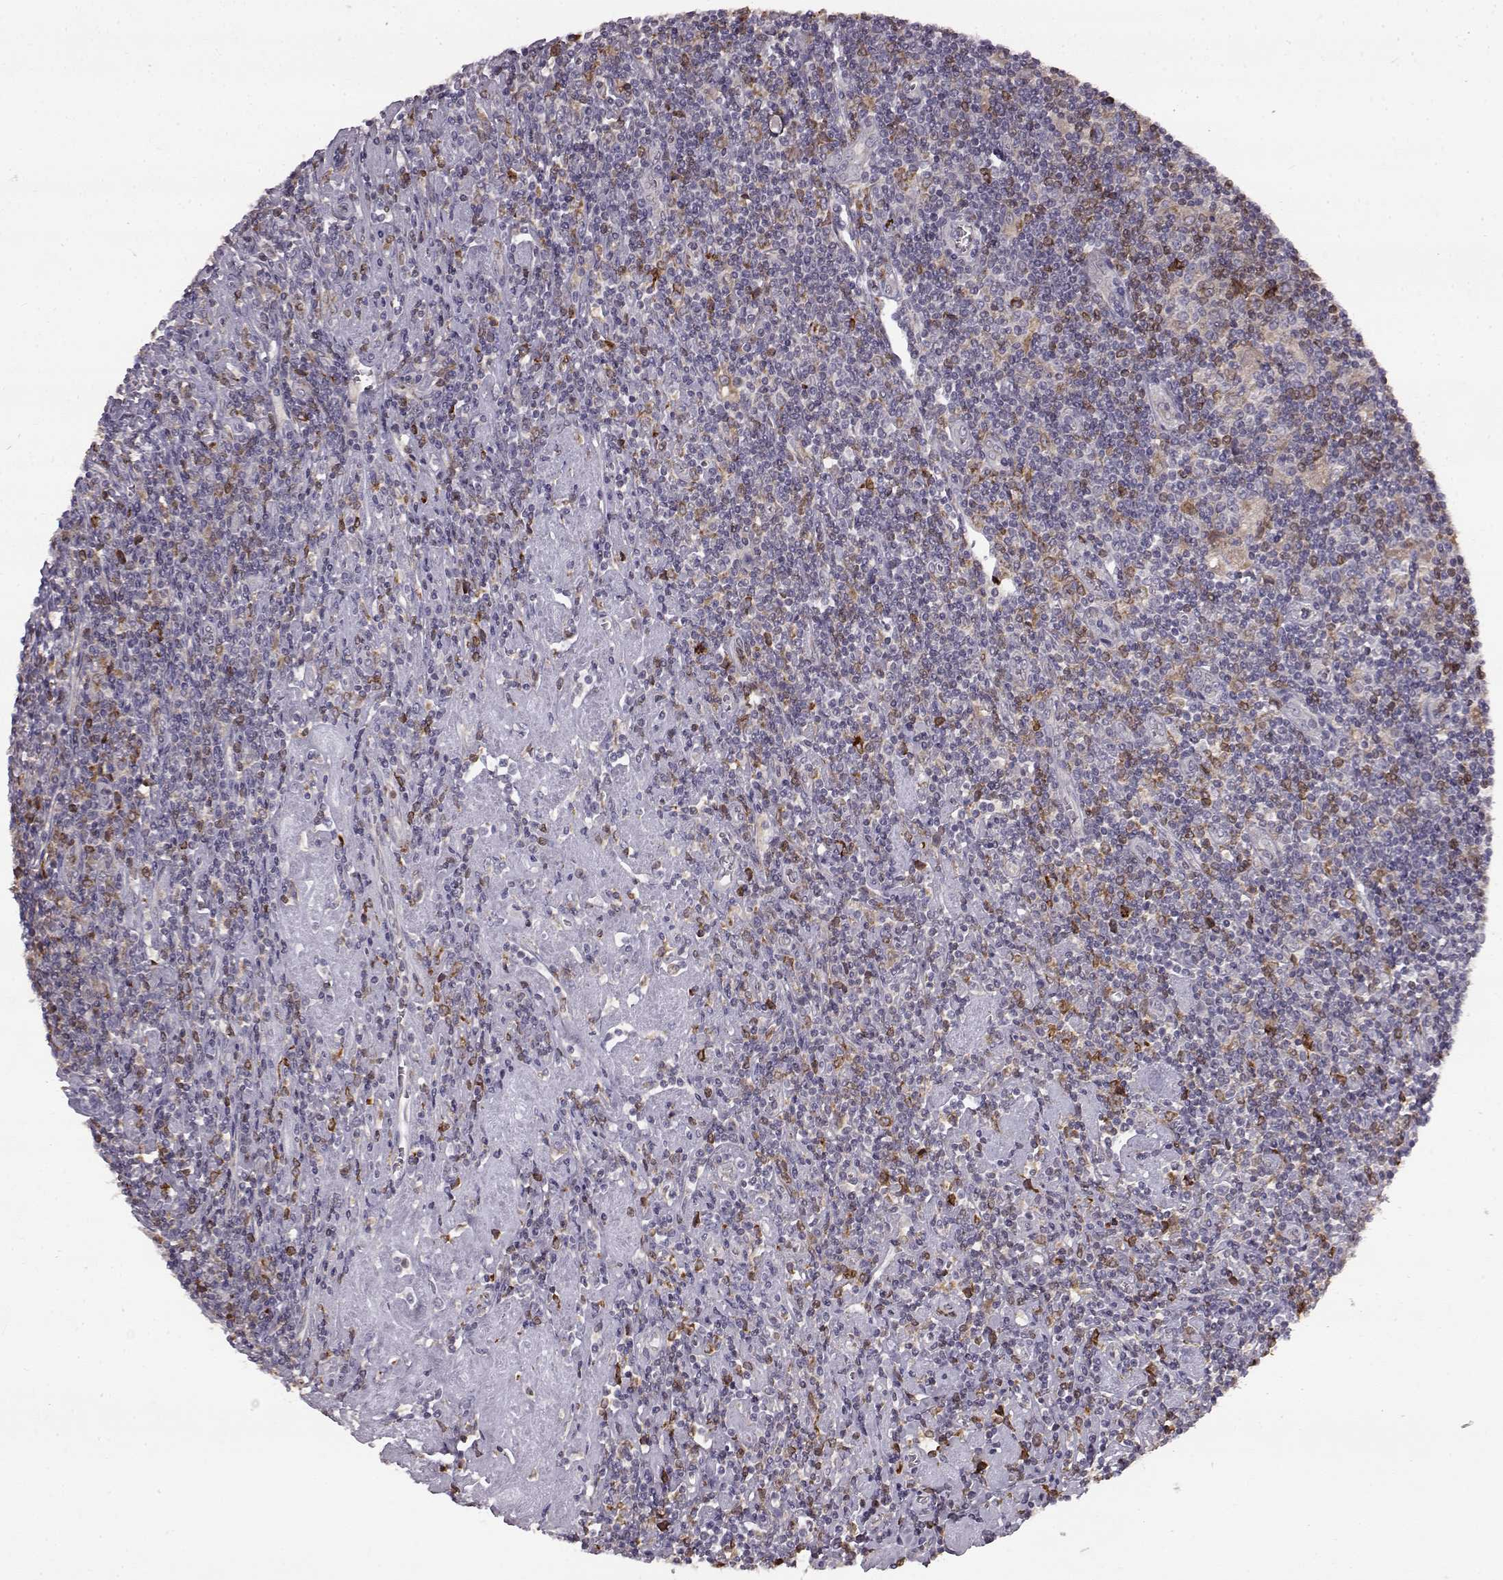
{"staining": {"intensity": "weak", "quantity": ">75%", "location": "cytoplasmic/membranous"}, "tissue": "lymphoma", "cell_type": "Tumor cells", "image_type": "cancer", "snomed": [{"axis": "morphology", "description": "Hodgkin's disease, NOS"}, {"axis": "topography", "description": "Lymph node"}], "caption": "Immunohistochemical staining of human Hodgkin's disease exhibits low levels of weak cytoplasmic/membranous protein positivity in approximately >75% of tumor cells.", "gene": "SPAG17", "patient": {"sex": "male", "age": 40}}